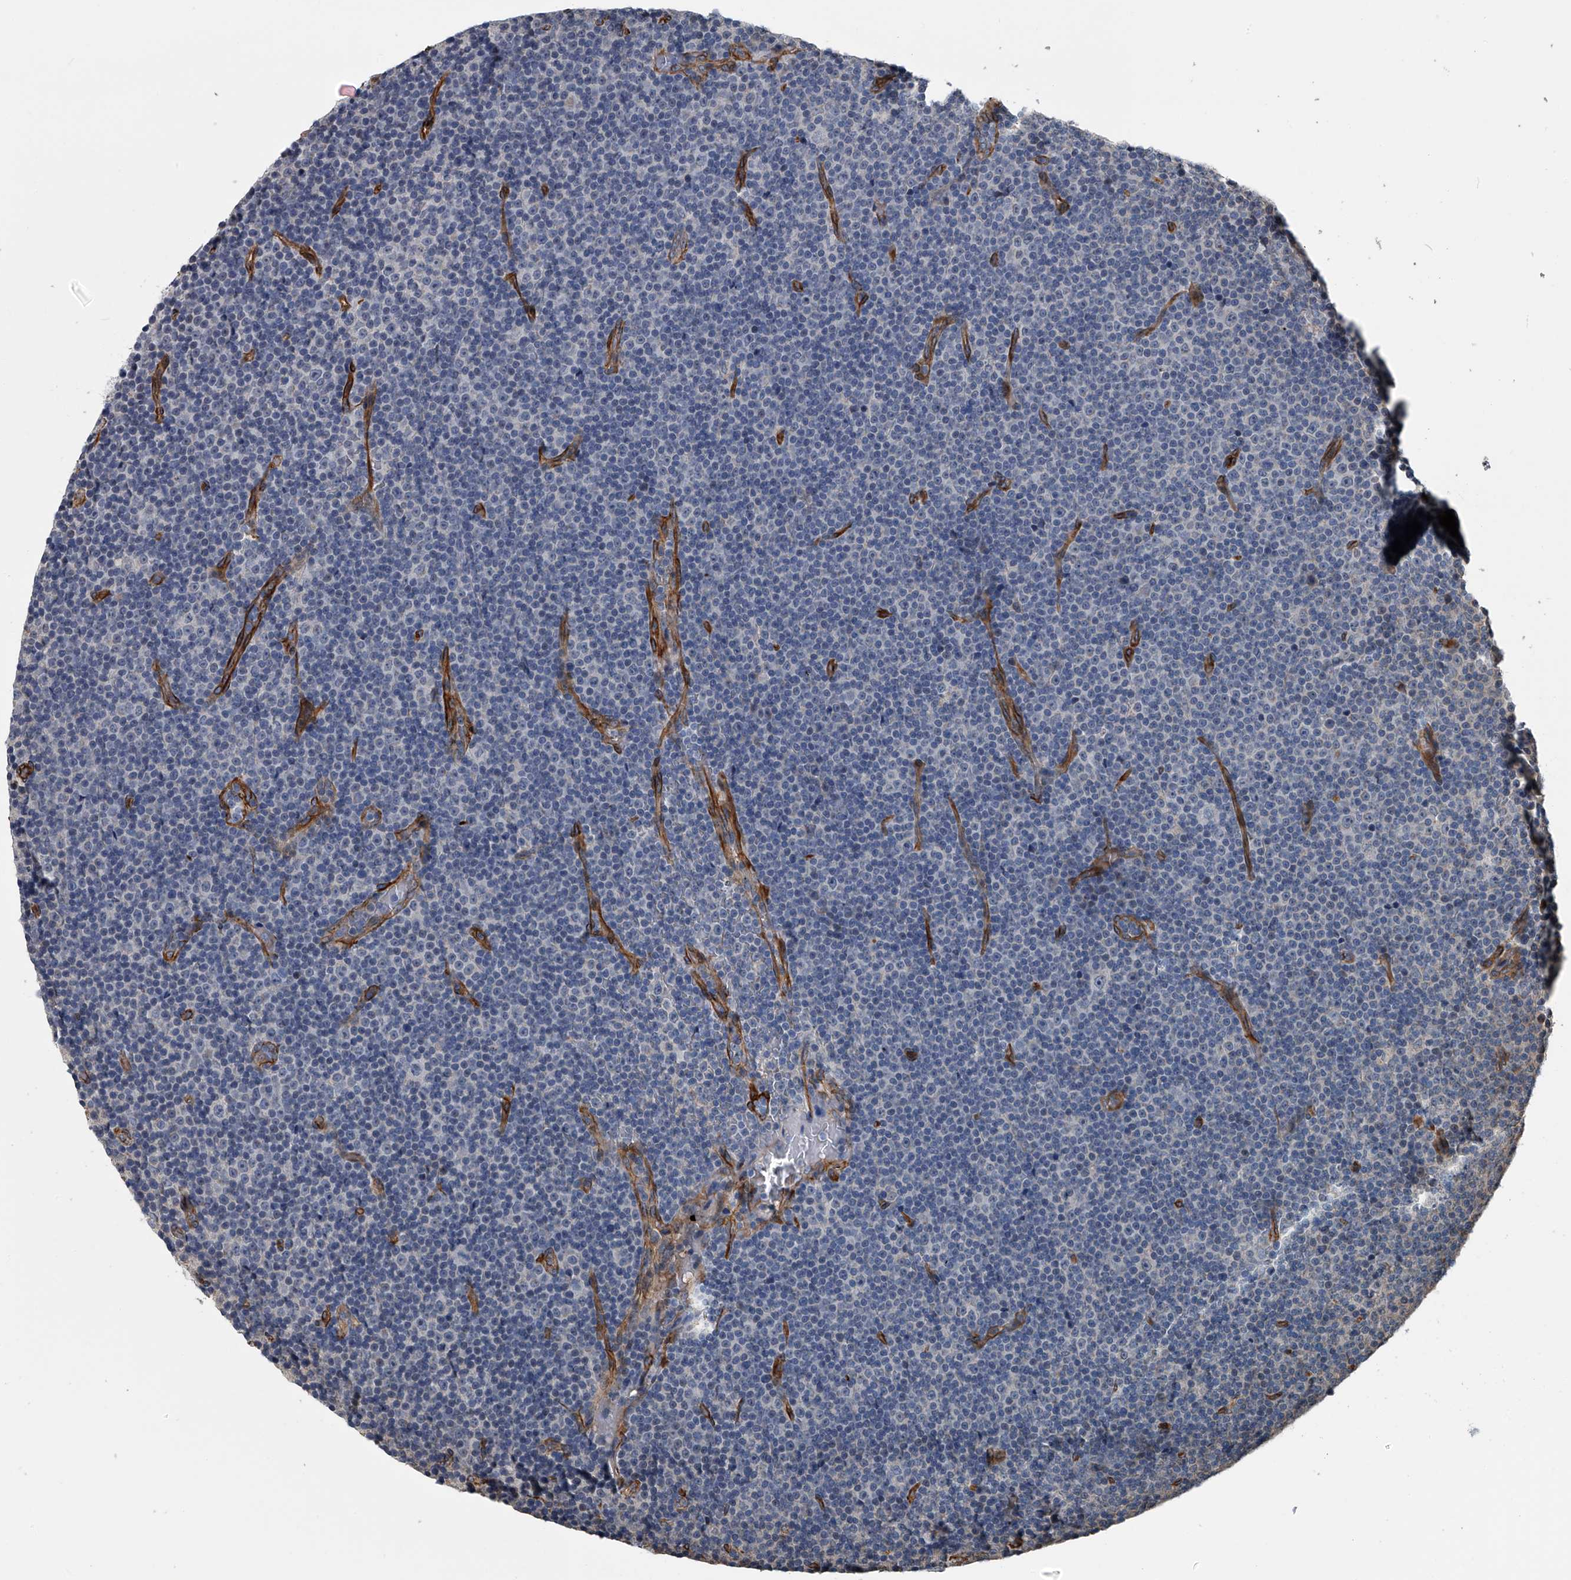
{"staining": {"intensity": "negative", "quantity": "none", "location": "none"}, "tissue": "lymphoma", "cell_type": "Tumor cells", "image_type": "cancer", "snomed": [{"axis": "morphology", "description": "Malignant lymphoma, non-Hodgkin's type, Low grade"}, {"axis": "topography", "description": "Lymph node"}], "caption": "A histopathology image of human low-grade malignant lymphoma, non-Hodgkin's type is negative for staining in tumor cells. (DAB (3,3'-diaminobenzidine) IHC visualized using brightfield microscopy, high magnification).", "gene": "LDLRAD2", "patient": {"sex": "female", "age": 67}}